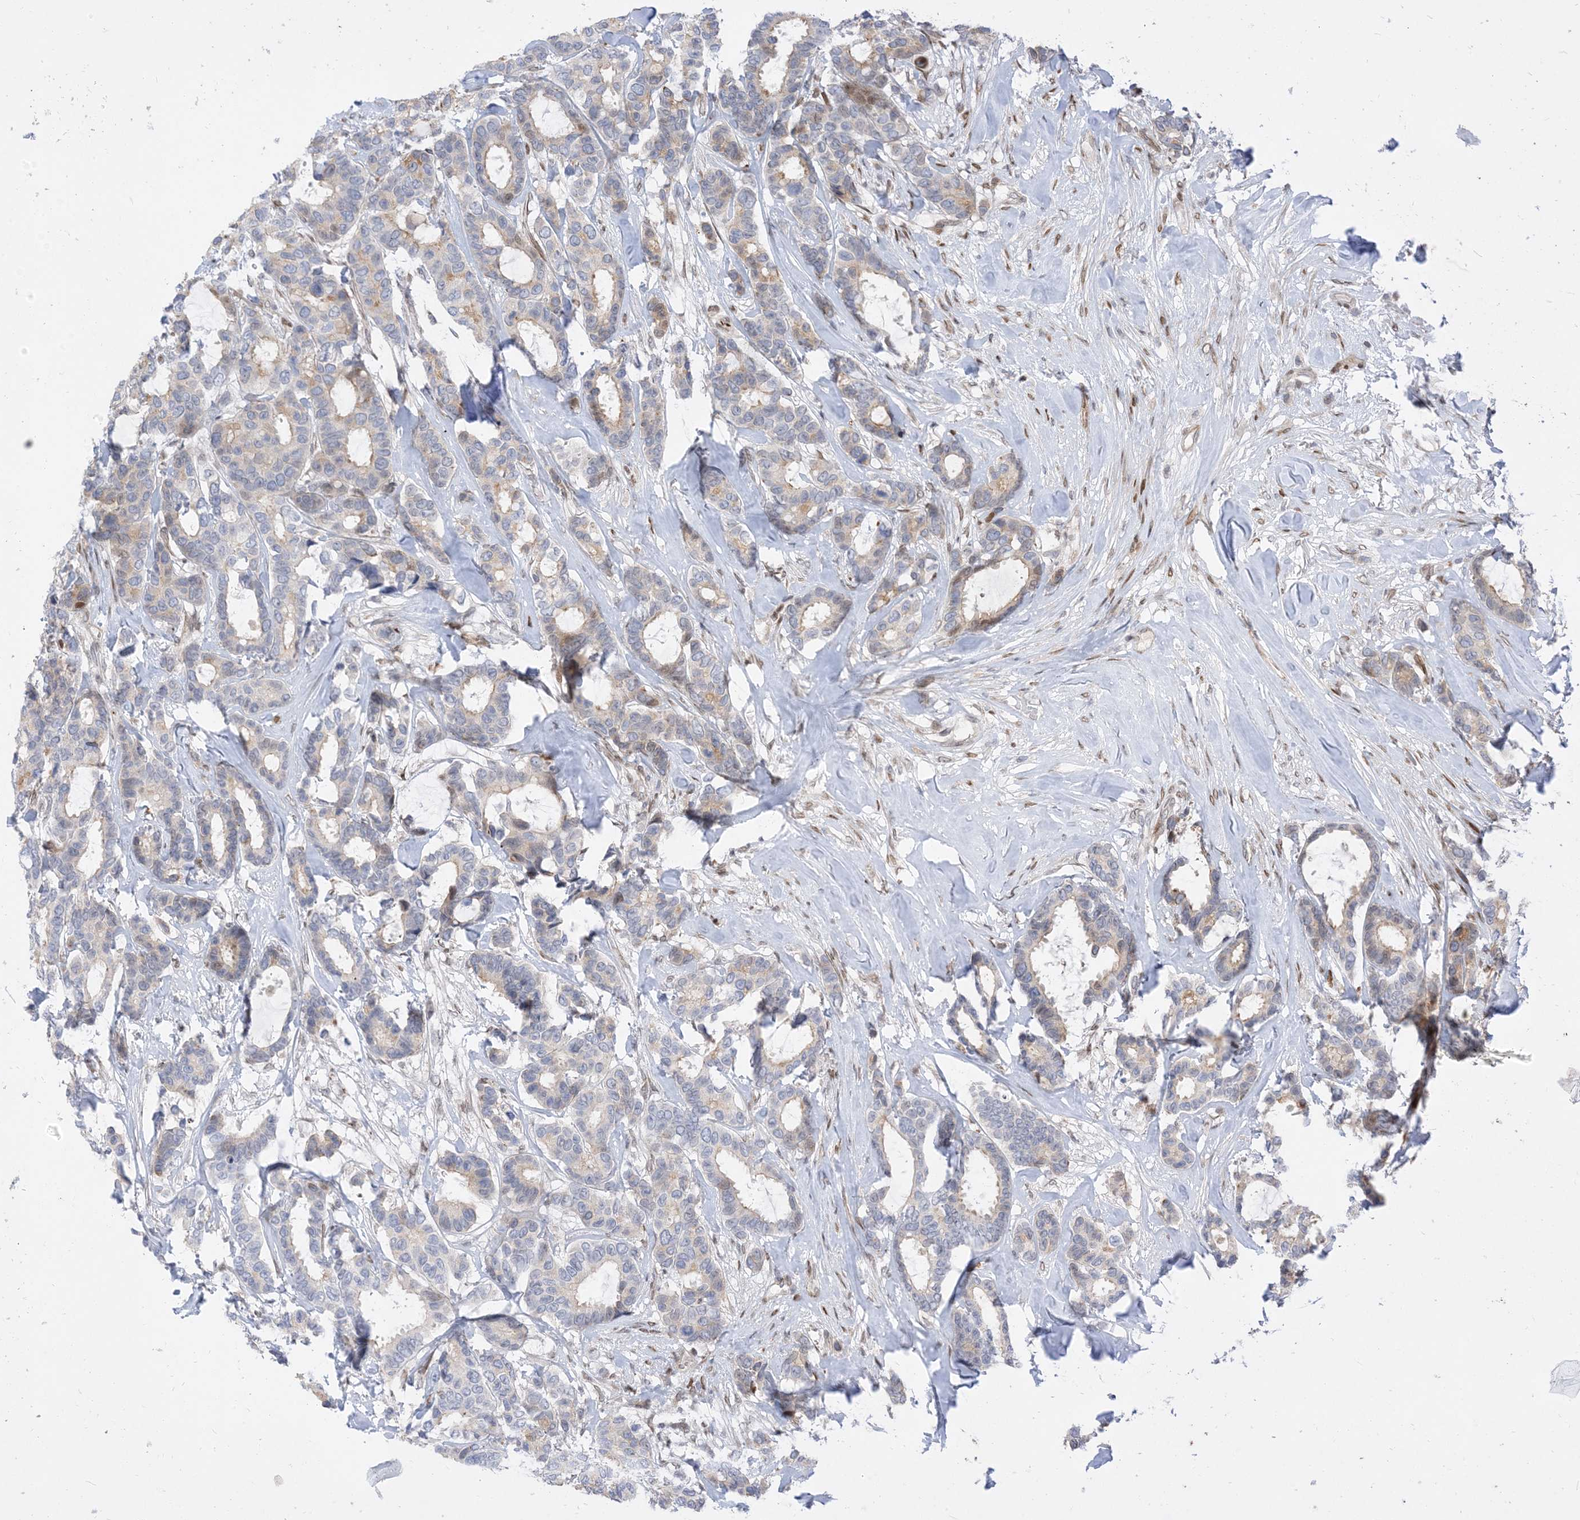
{"staining": {"intensity": "weak", "quantity": "25%-75%", "location": "cytoplasmic/membranous"}, "tissue": "breast cancer", "cell_type": "Tumor cells", "image_type": "cancer", "snomed": [{"axis": "morphology", "description": "Duct carcinoma"}, {"axis": "topography", "description": "Breast"}], "caption": "Protein expression analysis of human infiltrating ductal carcinoma (breast) reveals weak cytoplasmic/membranous expression in about 25%-75% of tumor cells.", "gene": "TYSND1", "patient": {"sex": "female", "age": 87}}